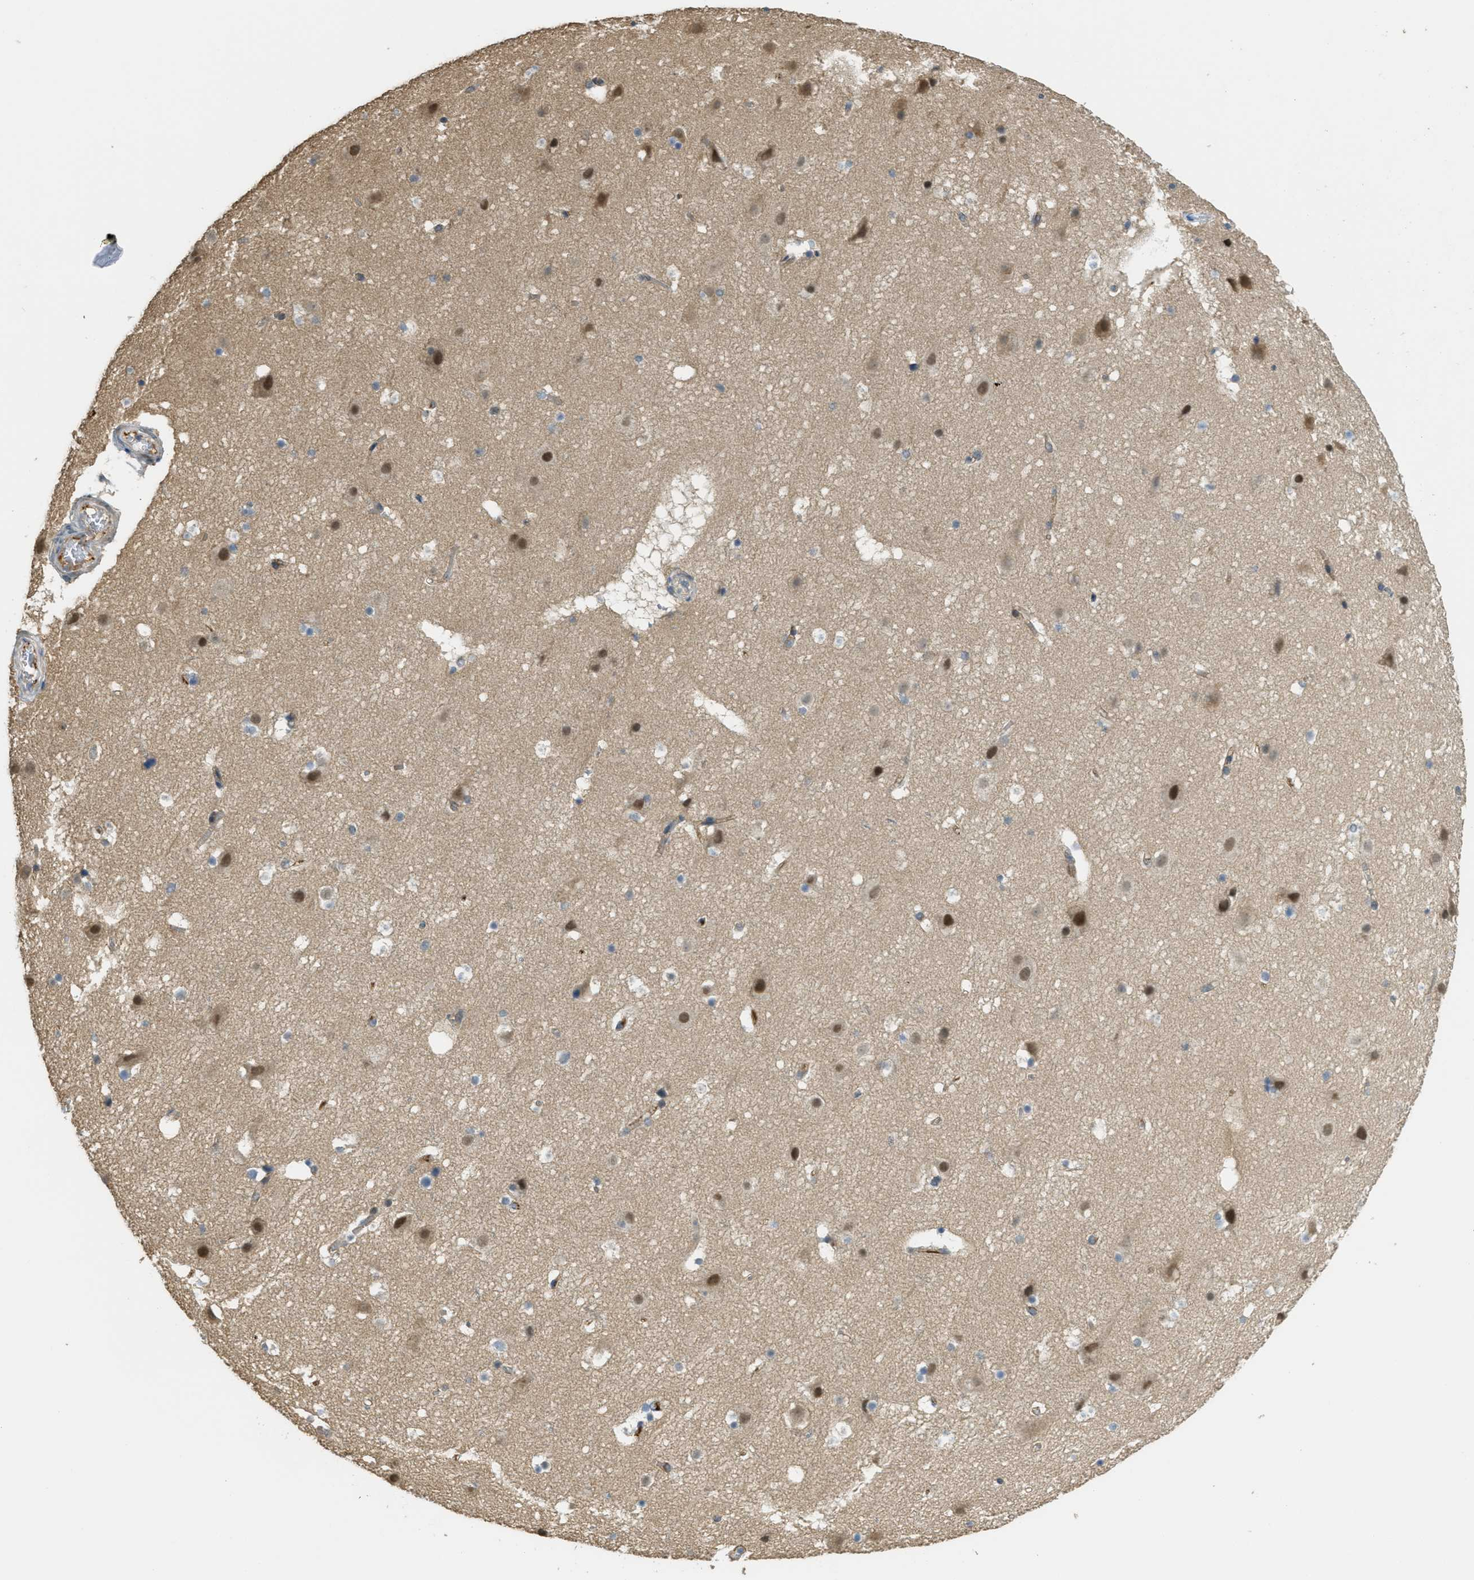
{"staining": {"intensity": "weak", "quantity": "25%-75%", "location": "cytoplasmic/membranous"}, "tissue": "cerebral cortex", "cell_type": "Endothelial cells", "image_type": "normal", "snomed": [{"axis": "morphology", "description": "Normal tissue, NOS"}, {"axis": "topography", "description": "Cerebral cortex"}], "caption": "Endothelial cells show weak cytoplasmic/membranous staining in approximately 25%-75% of cells in normal cerebral cortex.", "gene": "IGF2BP2", "patient": {"sex": "male", "age": 45}}